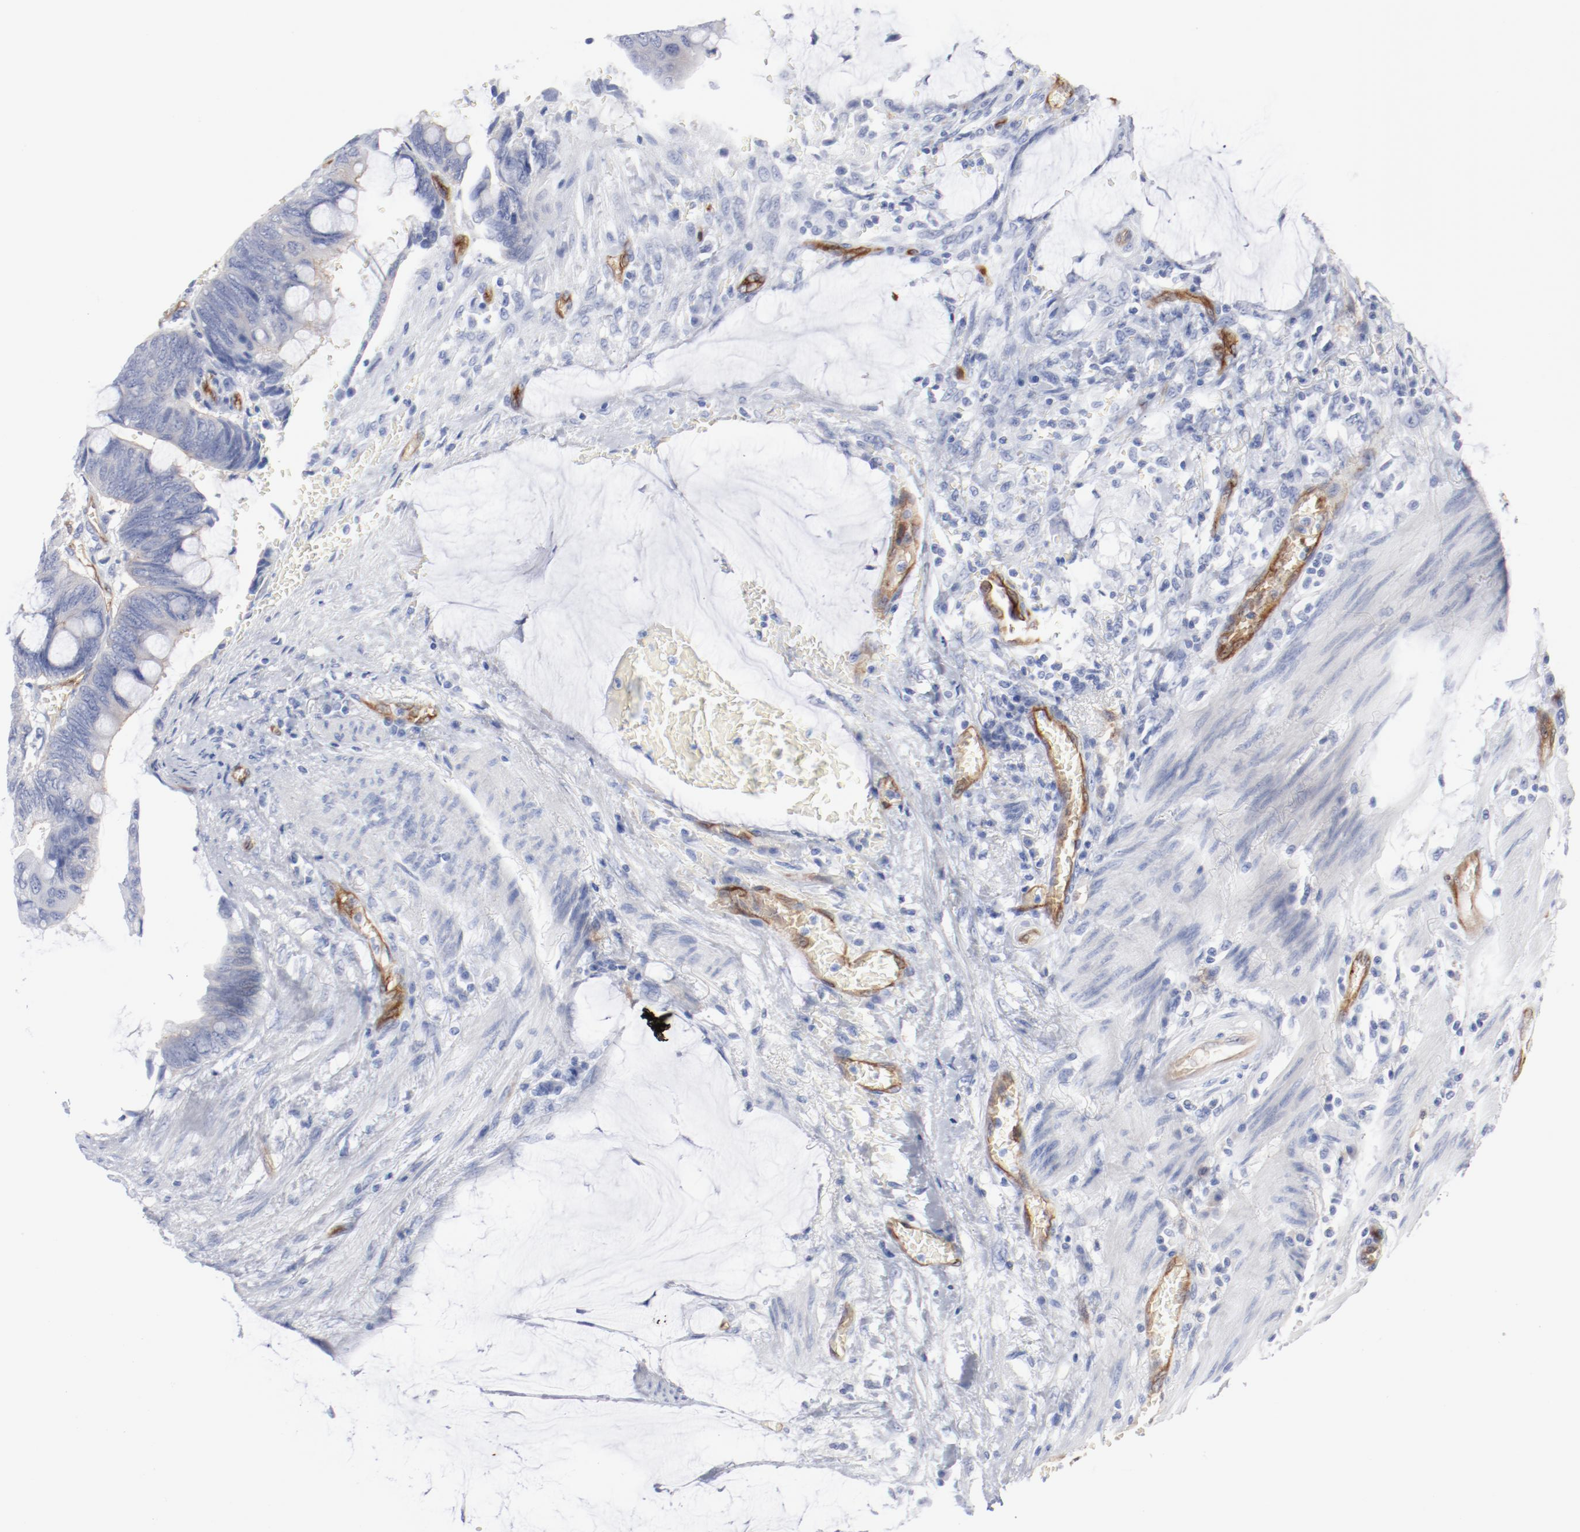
{"staining": {"intensity": "moderate", "quantity": "25%-75%", "location": "cytoplasmic/membranous"}, "tissue": "colorectal cancer", "cell_type": "Tumor cells", "image_type": "cancer", "snomed": [{"axis": "morphology", "description": "Normal tissue, NOS"}, {"axis": "morphology", "description": "Adenocarcinoma, NOS"}, {"axis": "topography", "description": "Rectum"}], "caption": "Immunohistochemistry micrograph of neoplastic tissue: human colorectal cancer (adenocarcinoma) stained using immunohistochemistry displays medium levels of moderate protein expression localized specifically in the cytoplasmic/membranous of tumor cells, appearing as a cytoplasmic/membranous brown color.", "gene": "SHANK3", "patient": {"sex": "male", "age": 92}}